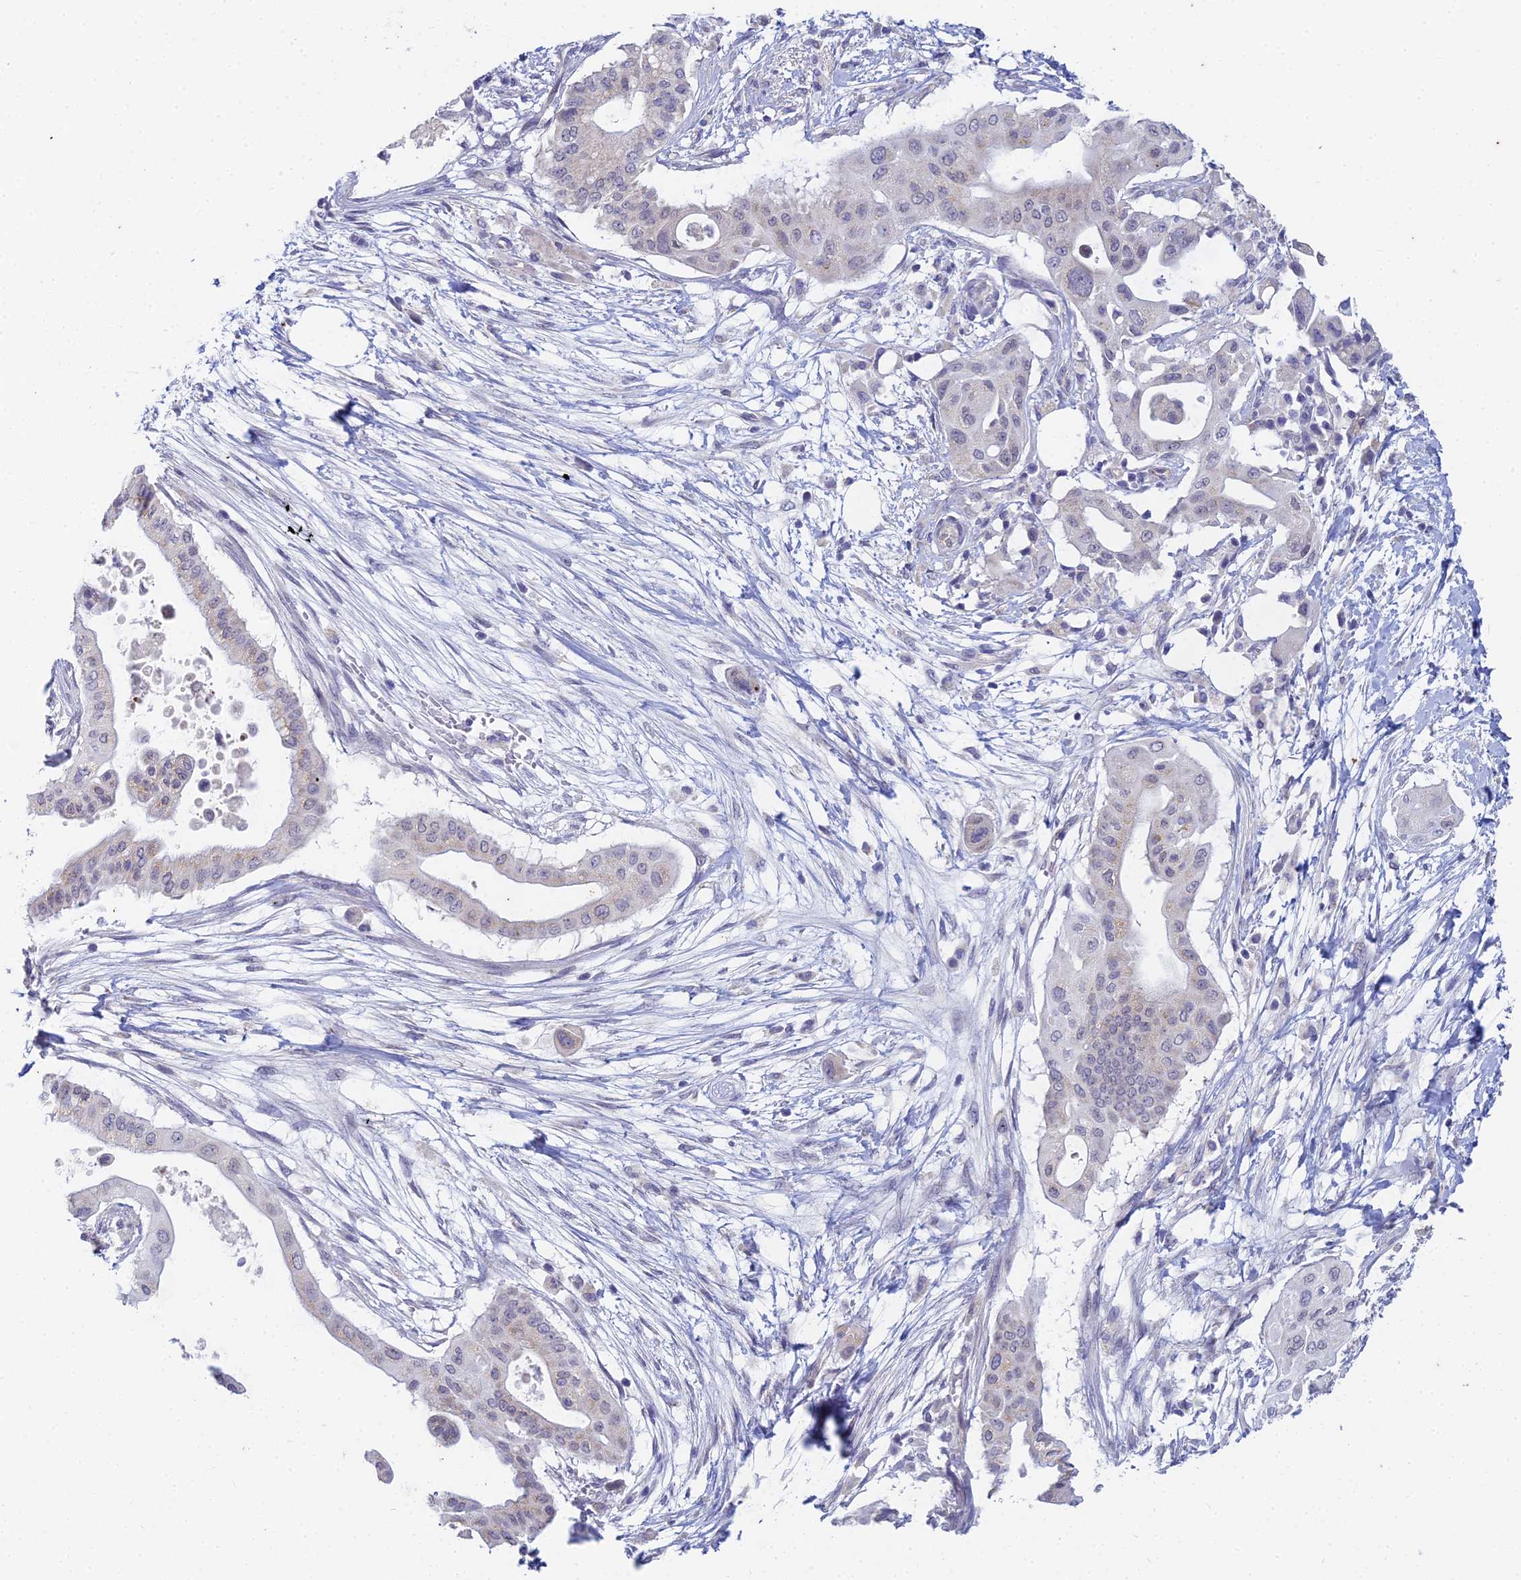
{"staining": {"intensity": "weak", "quantity": "<25%", "location": "cytoplasmic/membranous"}, "tissue": "pancreatic cancer", "cell_type": "Tumor cells", "image_type": "cancer", "snomed": [{"axis": "morphology", "description": "Adenocarcinoma, NOS"}, {"axis": "topography", "description": "Pancreas"}], "caption": "There is no significant staining in tumor cells of pancreatic adenocarcinoma.", "gene": "EEF2KMT", "patient": {"sex": "male", "age": 68}}